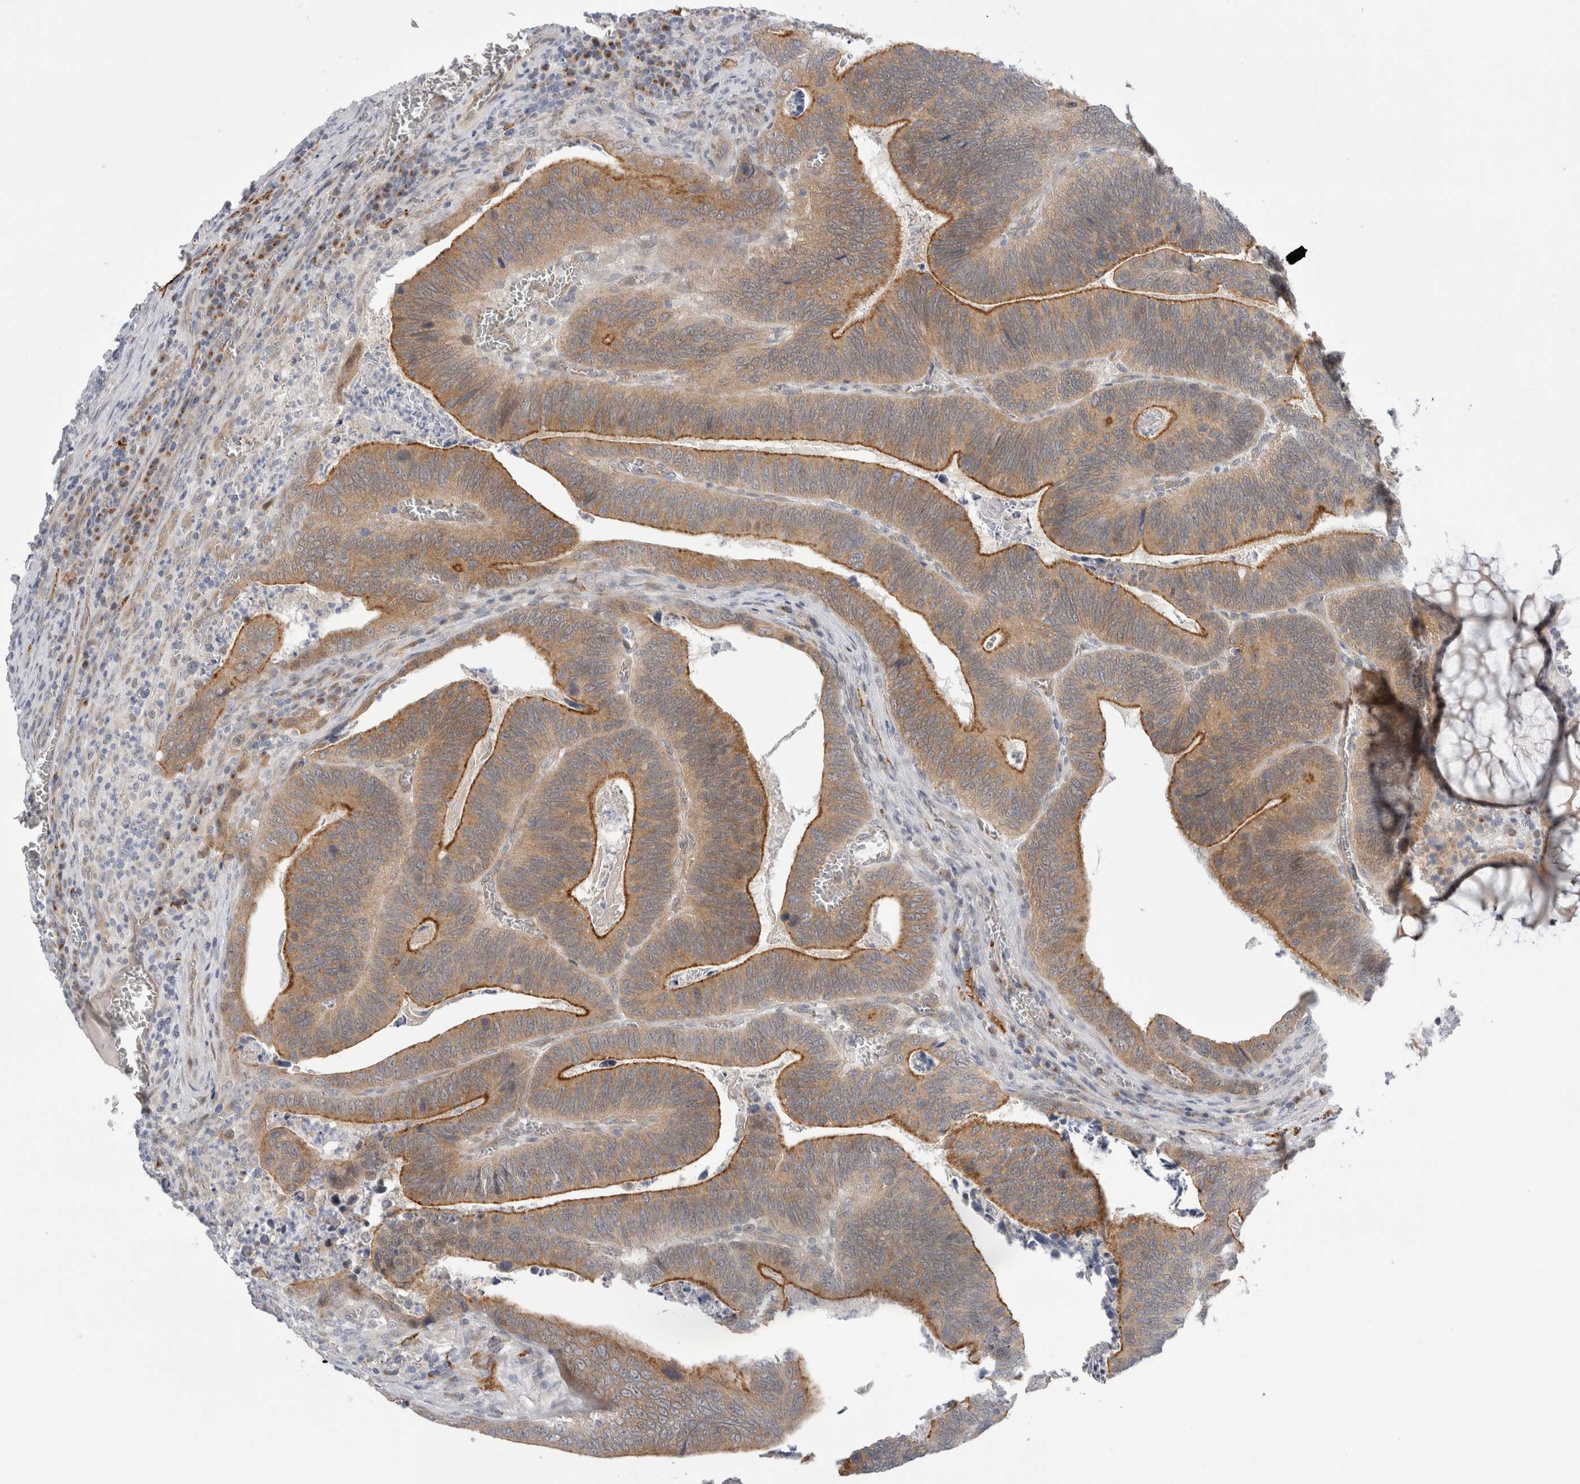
{"staining": {"intensity": "moderate", "quantity": ">75%", "location": "cytoplasmic/membranous"}, "tissue": "colorectal cancer", "cell_type": "Tumor cells", "image_type": "cancer", "snomed": [{"axis": "morphology", "description": "Inflammation, NOS"}, {"axis": "morphology", "description": "Adenocarcinoma, NOS"}, {"axis": "topography", "description": "Colon"}], "caption": "Adenocarcinoma (colorectal) stained for a protein demonstrates moderate cytoplasmic/membranous positivity in tumor cells.", "gene": "TAFA5", "patient": {"sex": "male", "age": 72}}